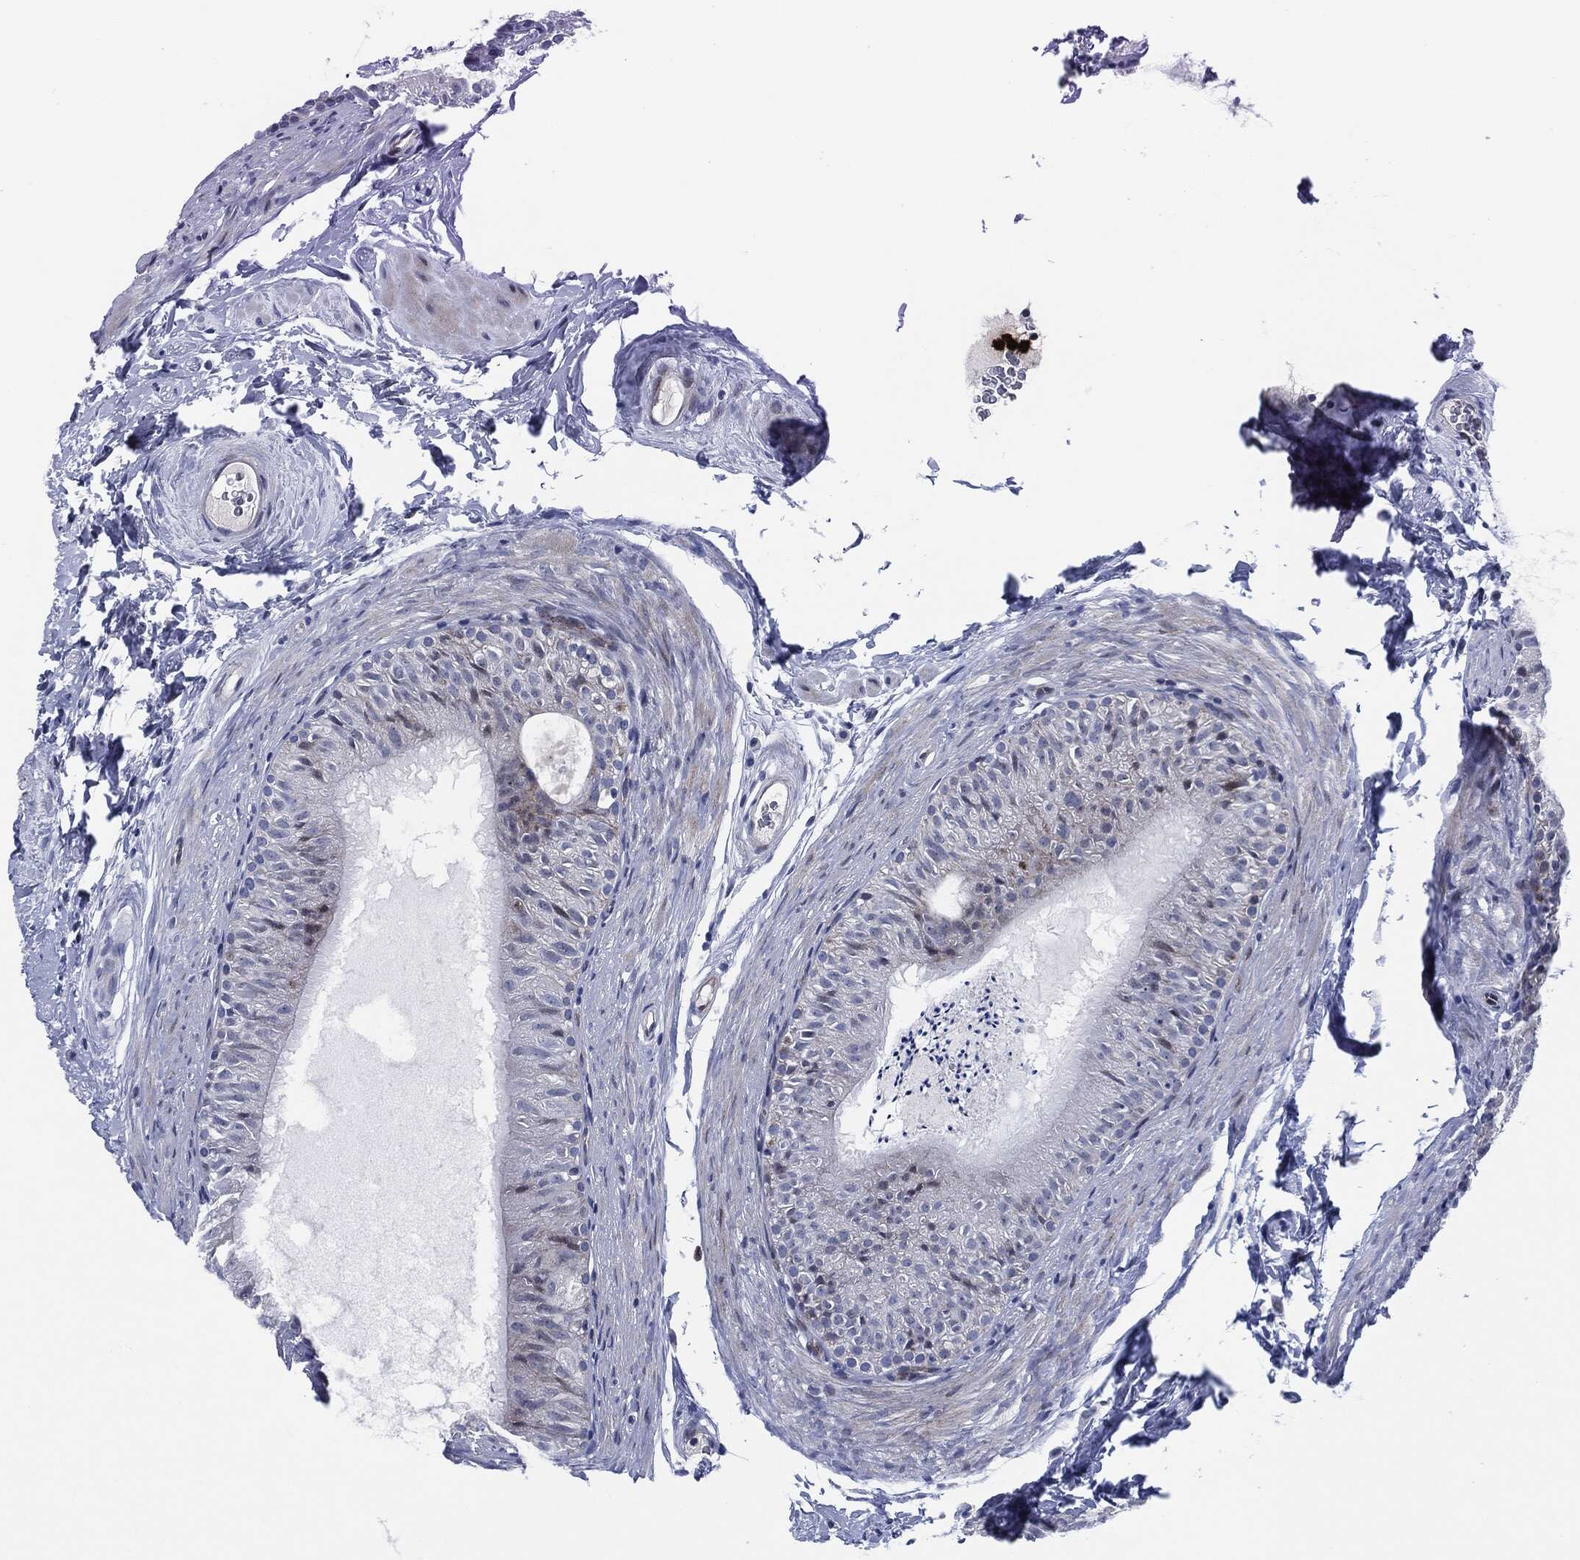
{"staining": {"intensity": "negative", "quantity": "none", "location": "none"}, "tissue": "epididymis", "cell_type": "Glandular cells", "image_type": "normal", "snomed": [{"axis": "morphology", "description": "Normal tissue, NOS"}, {"axis": "topography", "description": "Epididymis"}], "caption": "Immunohistochemical staining of benign epididymis shows no significant expression in glandular cells.", "gene": "MPO", "patient": {"sex": "male", "age": 34}}